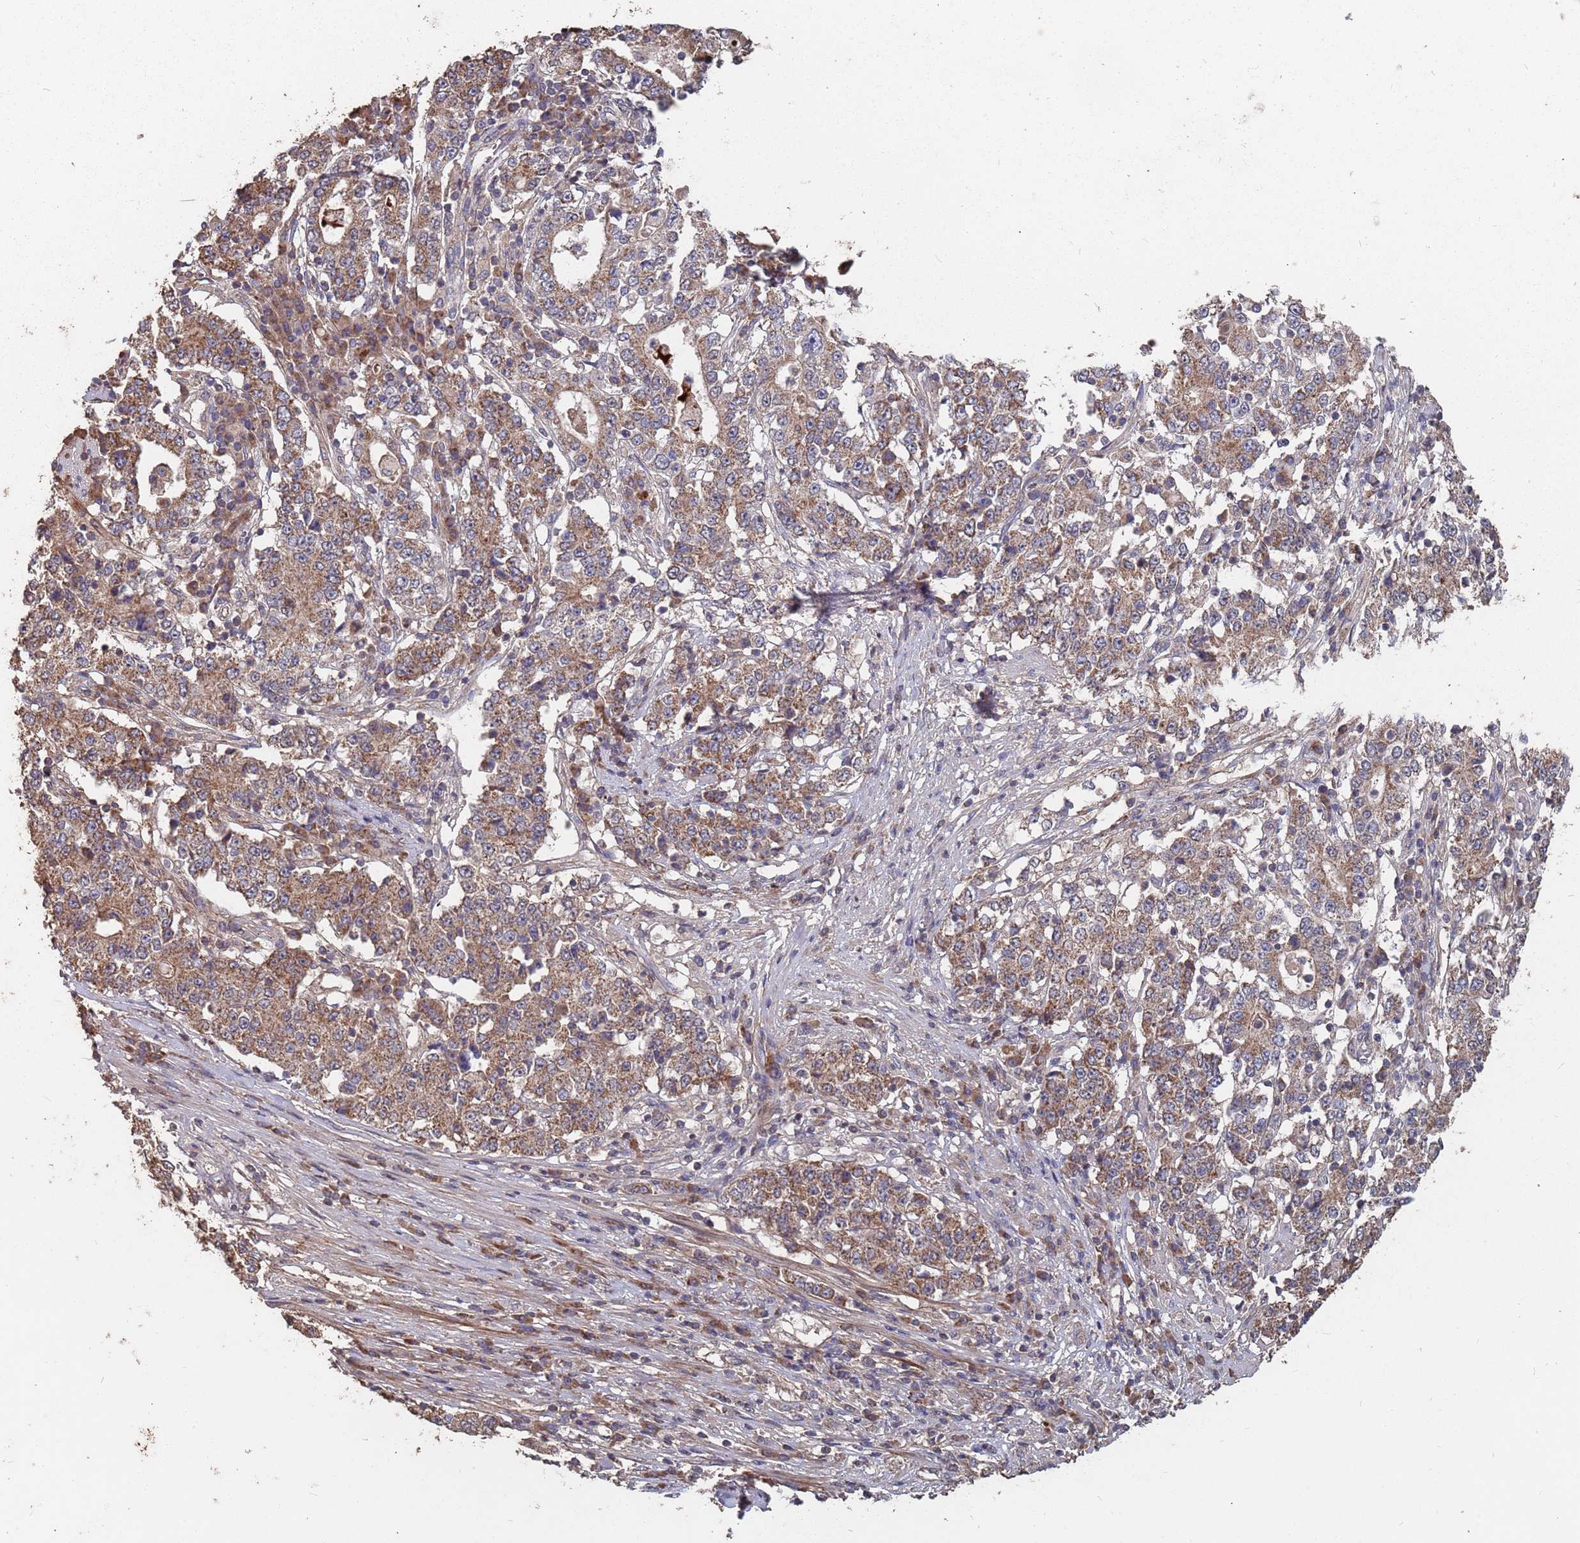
{"staining": {"intensity": "moderate", "quantity": ">75%", "location": "cytoplasmic/membranous"}, "tissue": "stomach cancer", "cell_type": "Tumor cells", "image_type": "cancer", "snomed": [{"axis": "morphology", "description": "Adenocarcinoma, NOS"}, {"axis": "topography", "description": "Stomach"}], "caption": "Immunohistochemistry (DAB) staining of stomach adenocarcinoma displays moderate cytoplasmic/membranous protein staining in approximately >75% of tumor cells.", "gene": "PRORP", "patient": {"sex": "male", "age": 59}}